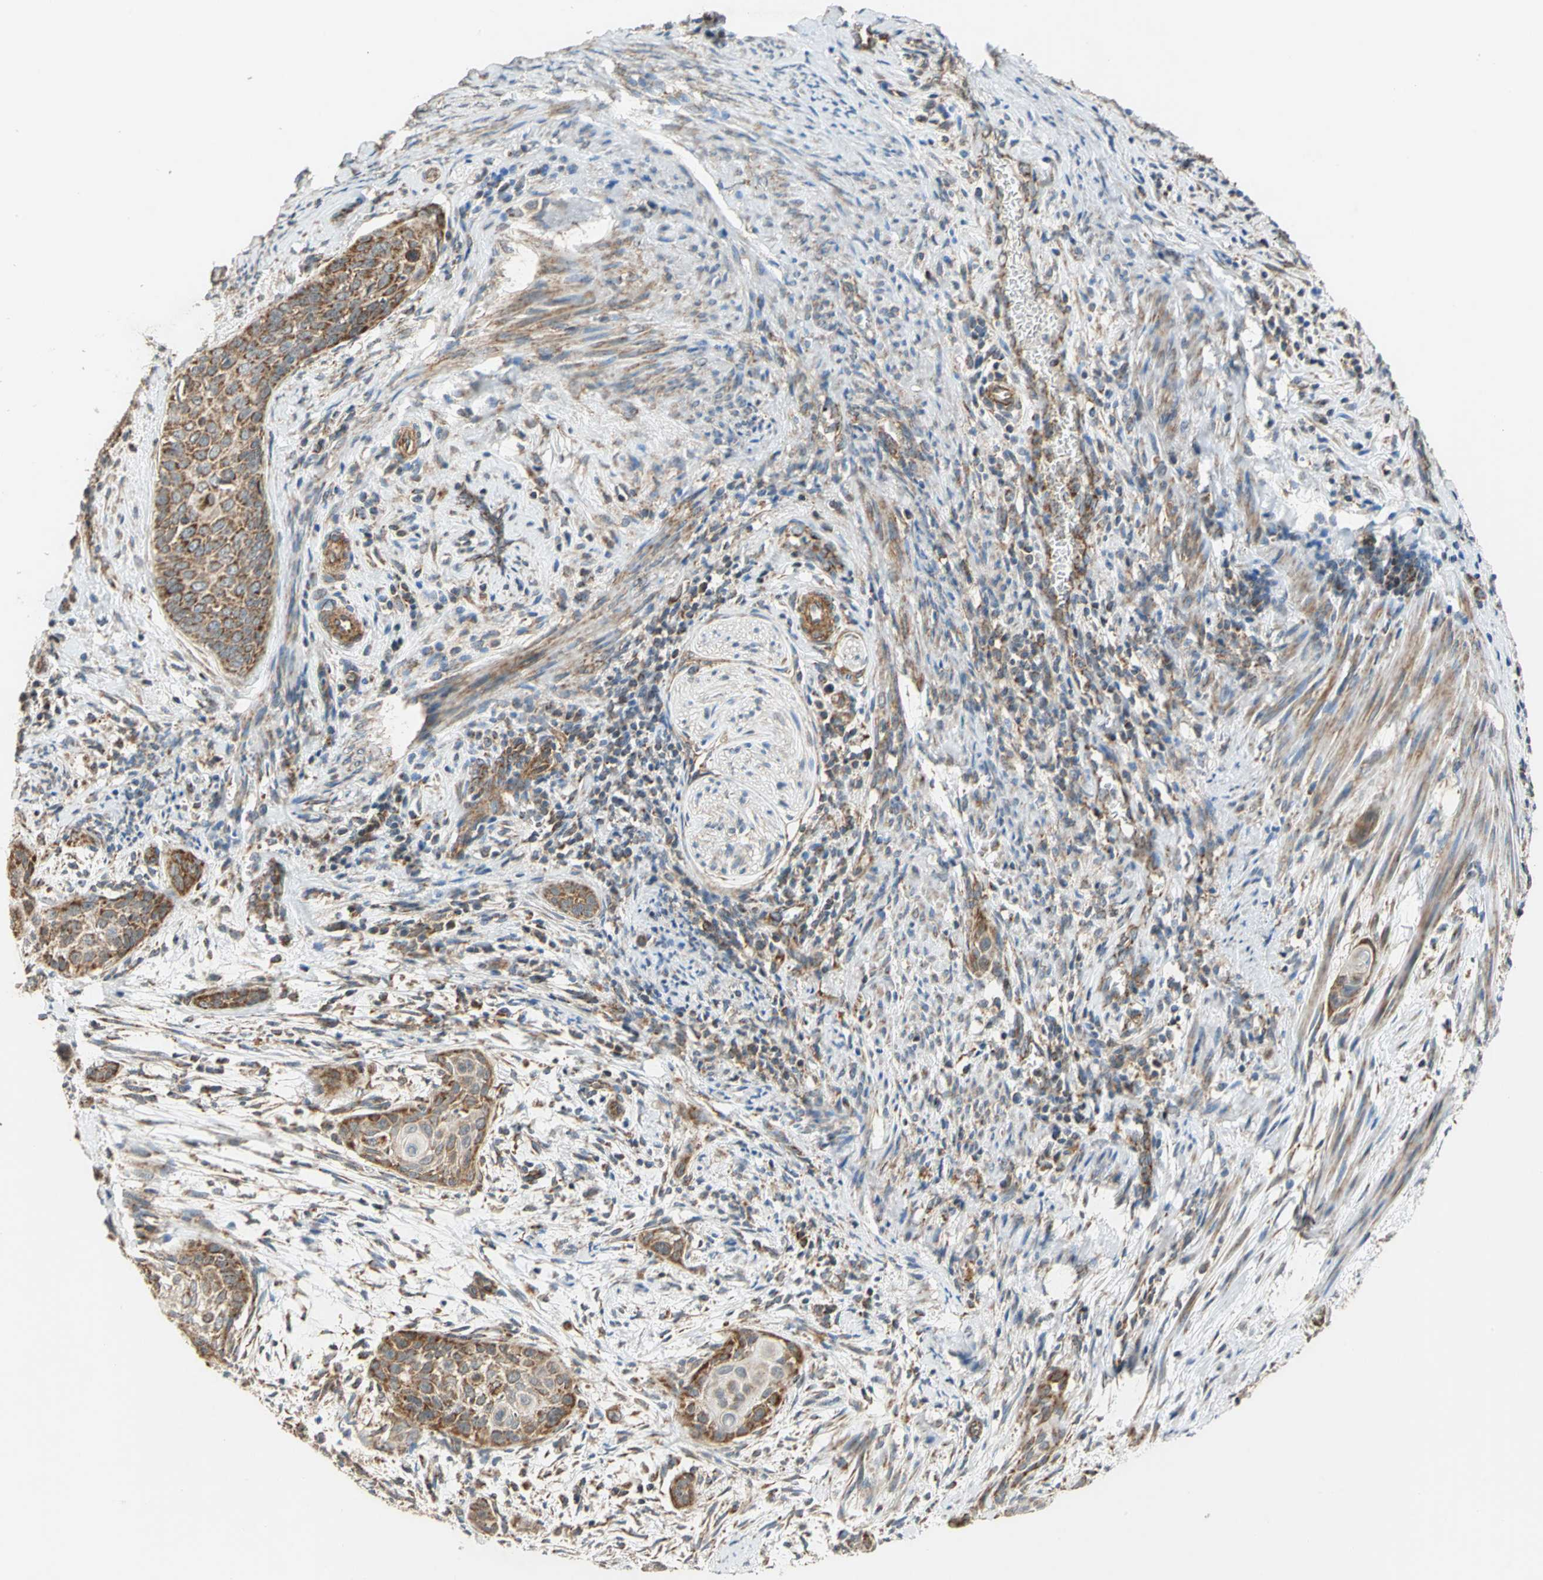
{"staining": {"intensity": "moderate", "quantity": ">75%", "location": "cytoplasmic/membranous"}, "tissue": "cervical cancer", "cell_type": "Tumor cells", "image_type": "cancer", "snomed": [{"axis": "morphology", "description": "Squamous cell carcinoma, NOS"}, {"axis": "topography", "description": "Cervix"}], "caption": "Tumor cells reveal medium levels of moderate cytoplasmic/membranous positivity in about >75% of cells in human squamous cell carcinoma (cervical).", "gene": "MRPS22", "patient": {"sex": "female", "age": 33}}